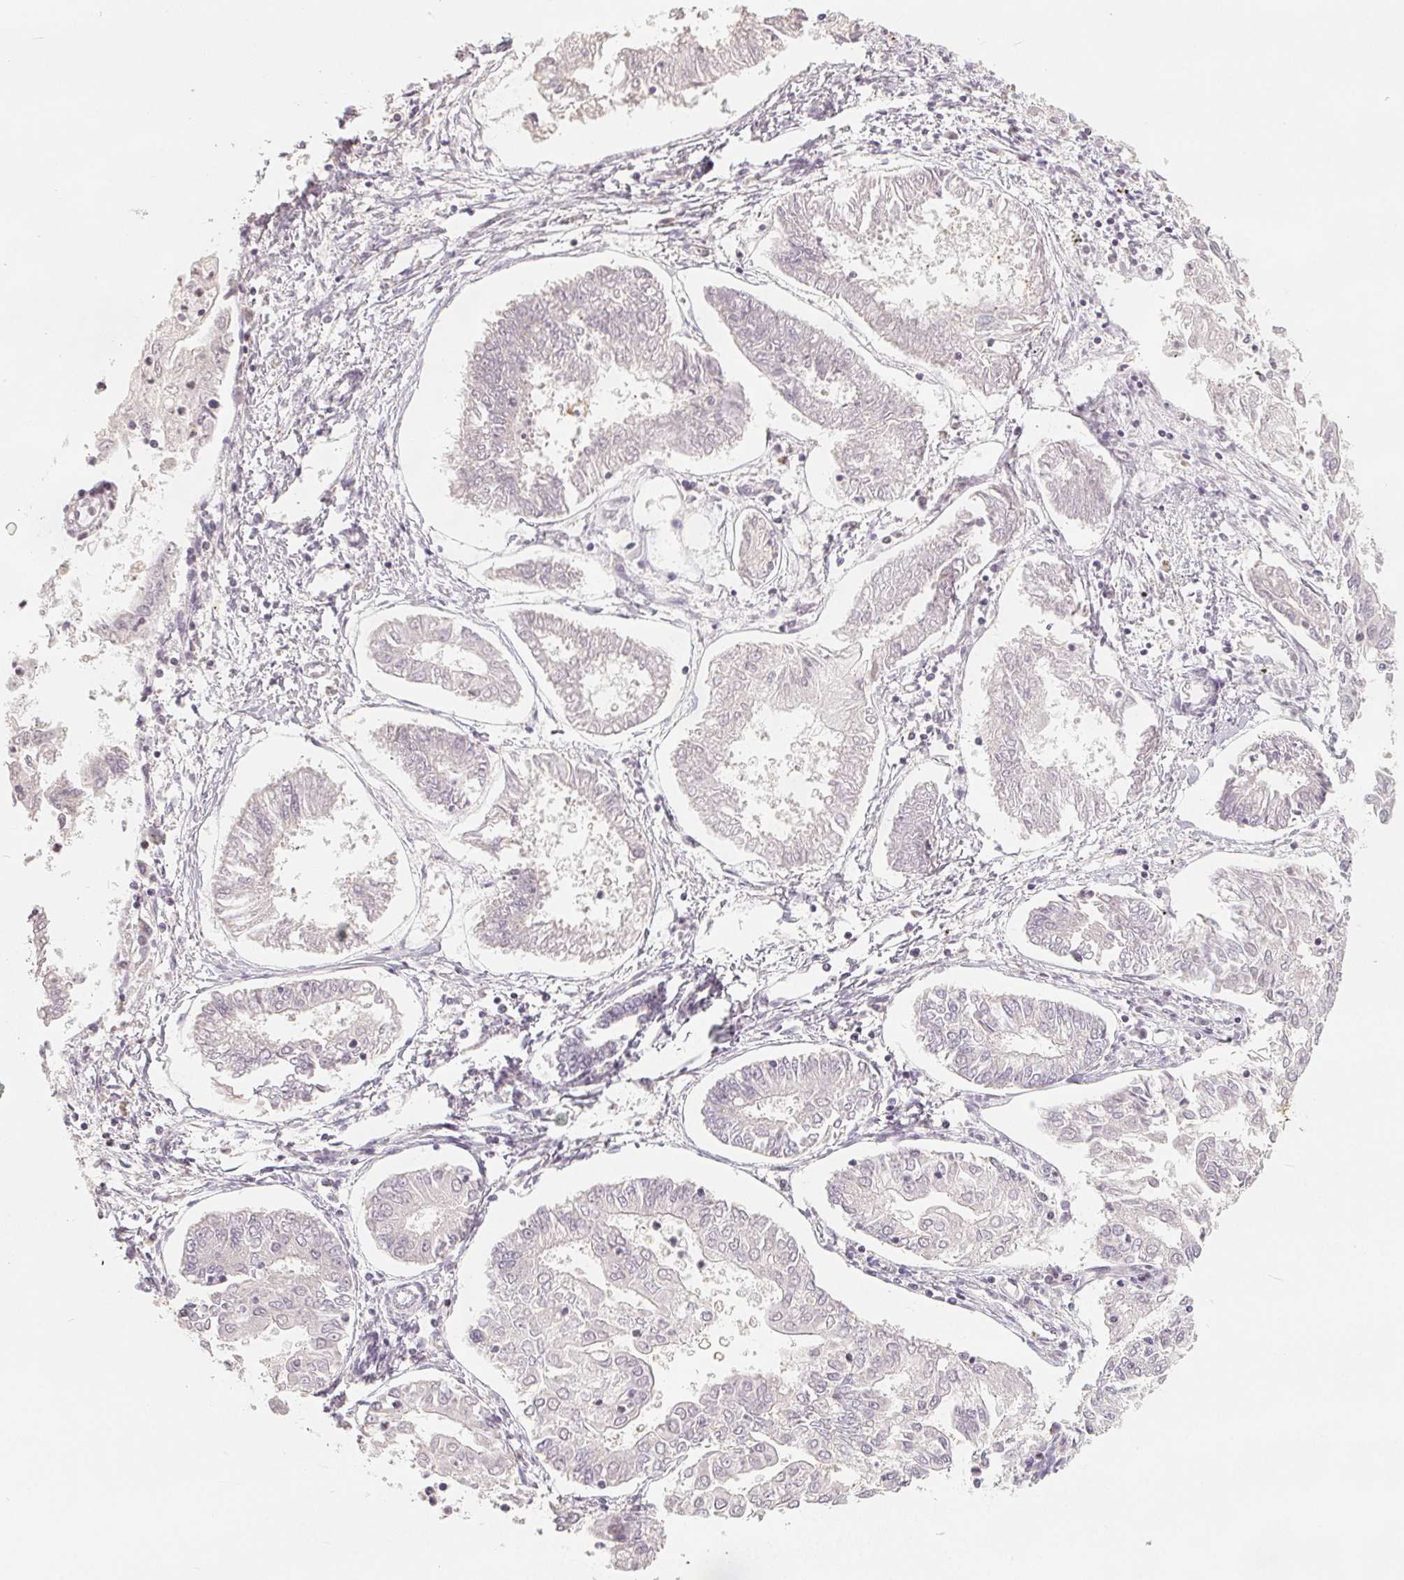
{"staining": {"intensity": "negative", "quantity": "none", "location": "none"}, "tissue": "endometrial cancer", "cell_type": "Tumor cells", "image_type": "cancer", "snomed": [{"axis": "morphology", "description": "Adenocarcinoma, NOS"}, {"axis": "topography", "description": "Endometrium"}], "caption": "Image shows no protein positivity in tumor cells of endometrial adenocarcinoma tissue. Brightfield microscopy of immunohistochemistry stained with DAB (brown) and hematoxylin (blue), captured at high magnification.", "gene": "CCDC138", "patient": {"sex": "female", "age": 68}}